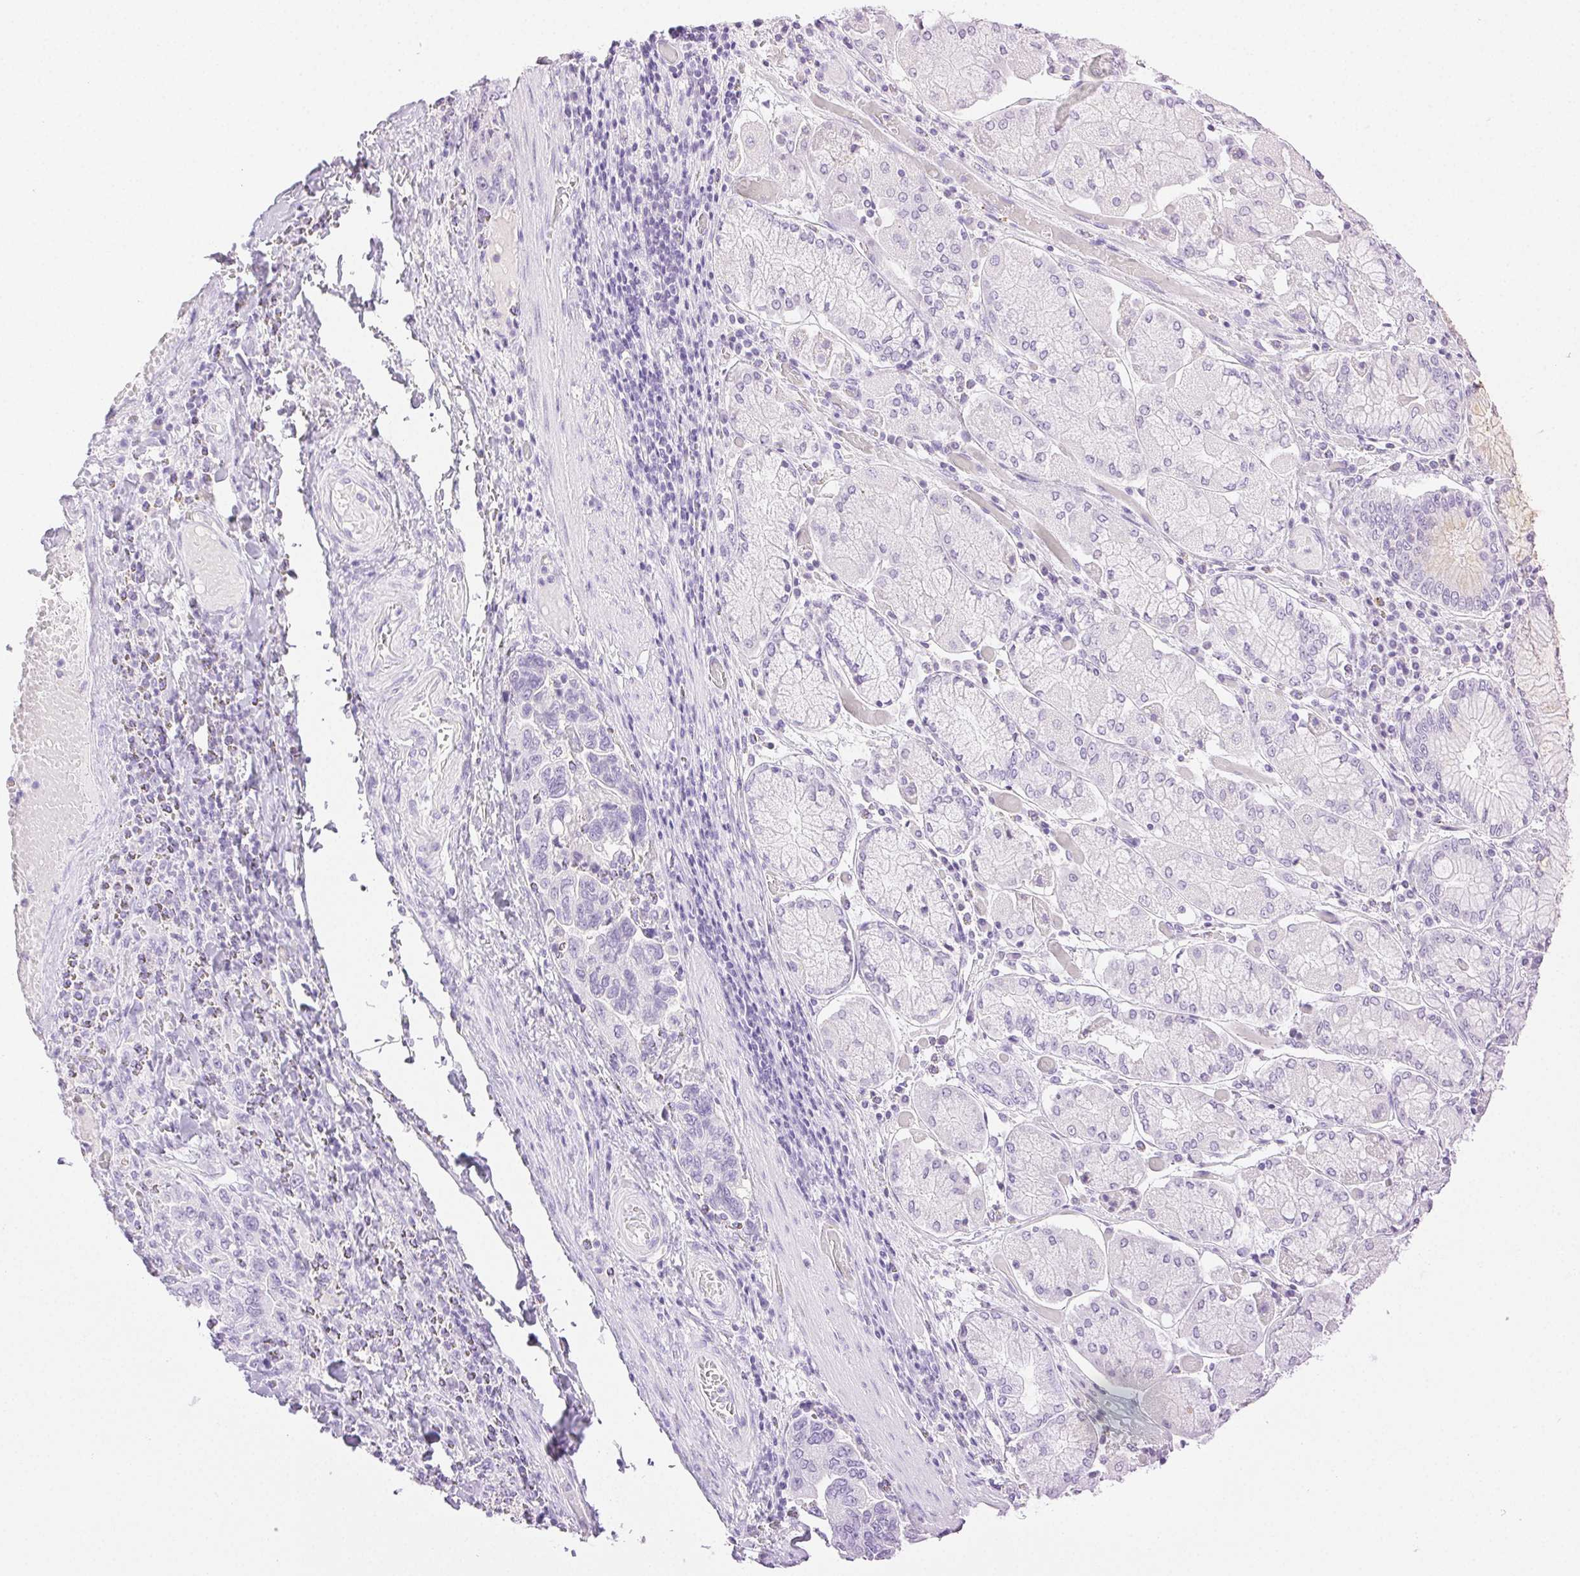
{"staining": {"intensity": "negative", "quantity": "none", "location": "none"}, "tissue": "stomach cancer", "cell_type": "Tumor cells", "image_type": "cancer", "snomed": [{"axis": "morphology", "description": "Adenocarcinoma, NOS"}, {"axis": "topography", "description": "Stomach, upper"}, {"axis": "topography", "description": "Stomach"}], "caption": "This is an immunohistochemistry (IHC) histopathology image of human stomach cancer (adenocarcinoma). There is no positivity in tumor cells.", "gene": "SPACA4", "patient": {"sex": "male", "age": 62}}